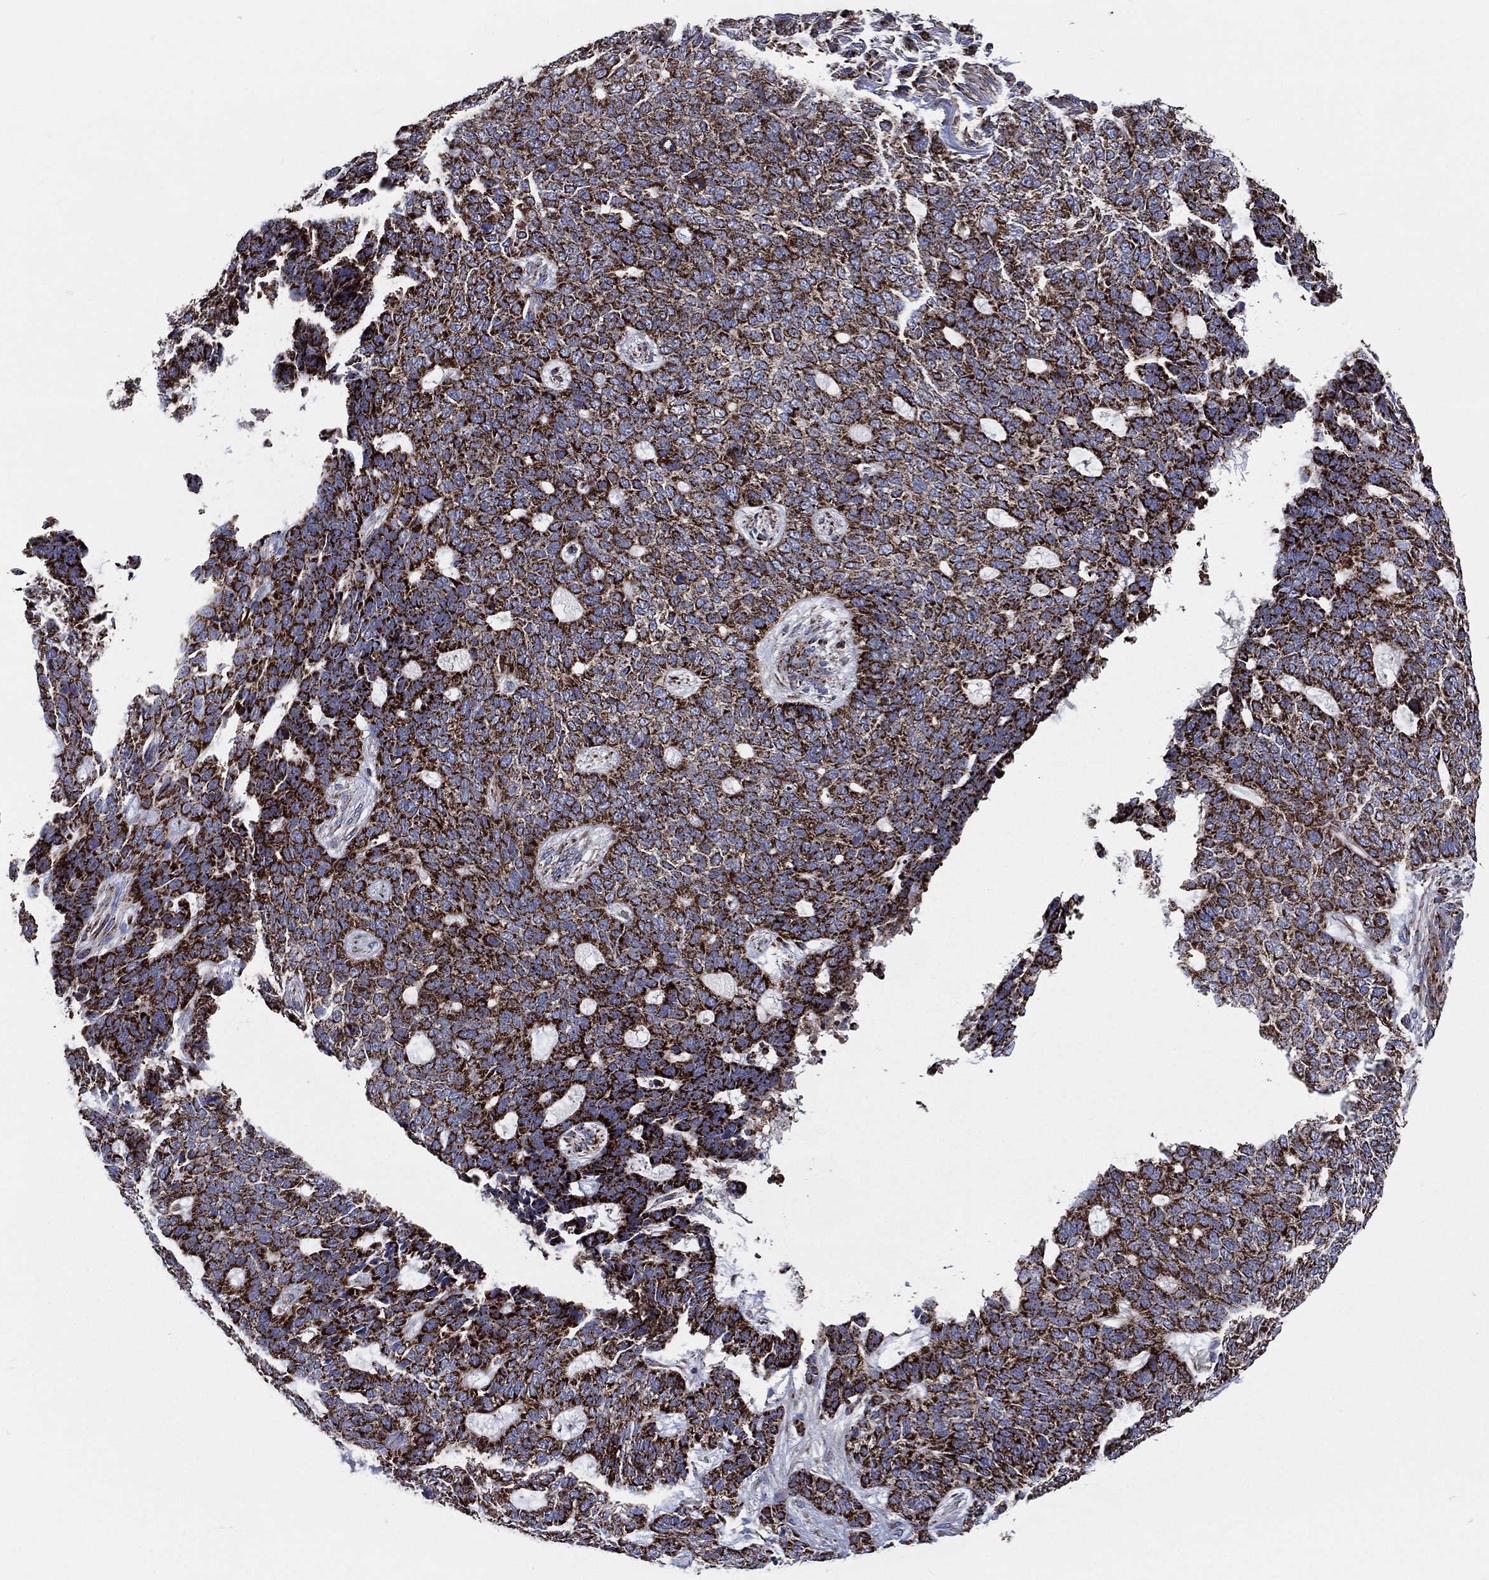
{"staining": {"intensity": "strong", "quantity": ">75%", "location": "cytoplasmic/membranous"}, "tissue": "skin cancer", "cell_type": "Tumor cells", "image_type": "cancer", "snomed": [{"axis": "morphology", "description": "Basal cell carcinoma"}, {"axis": "topography", "description": "Skin"}], "caption": "Immunohistochemistry (IHC) of human basal cell carcinoma (skin) demonstrates high levels of strong cytoplasmic/membranous positivity in approximately >75% of tumor cells.", "gene": "ANKRD37", "patient": {"sex": "female", "age": 69}}